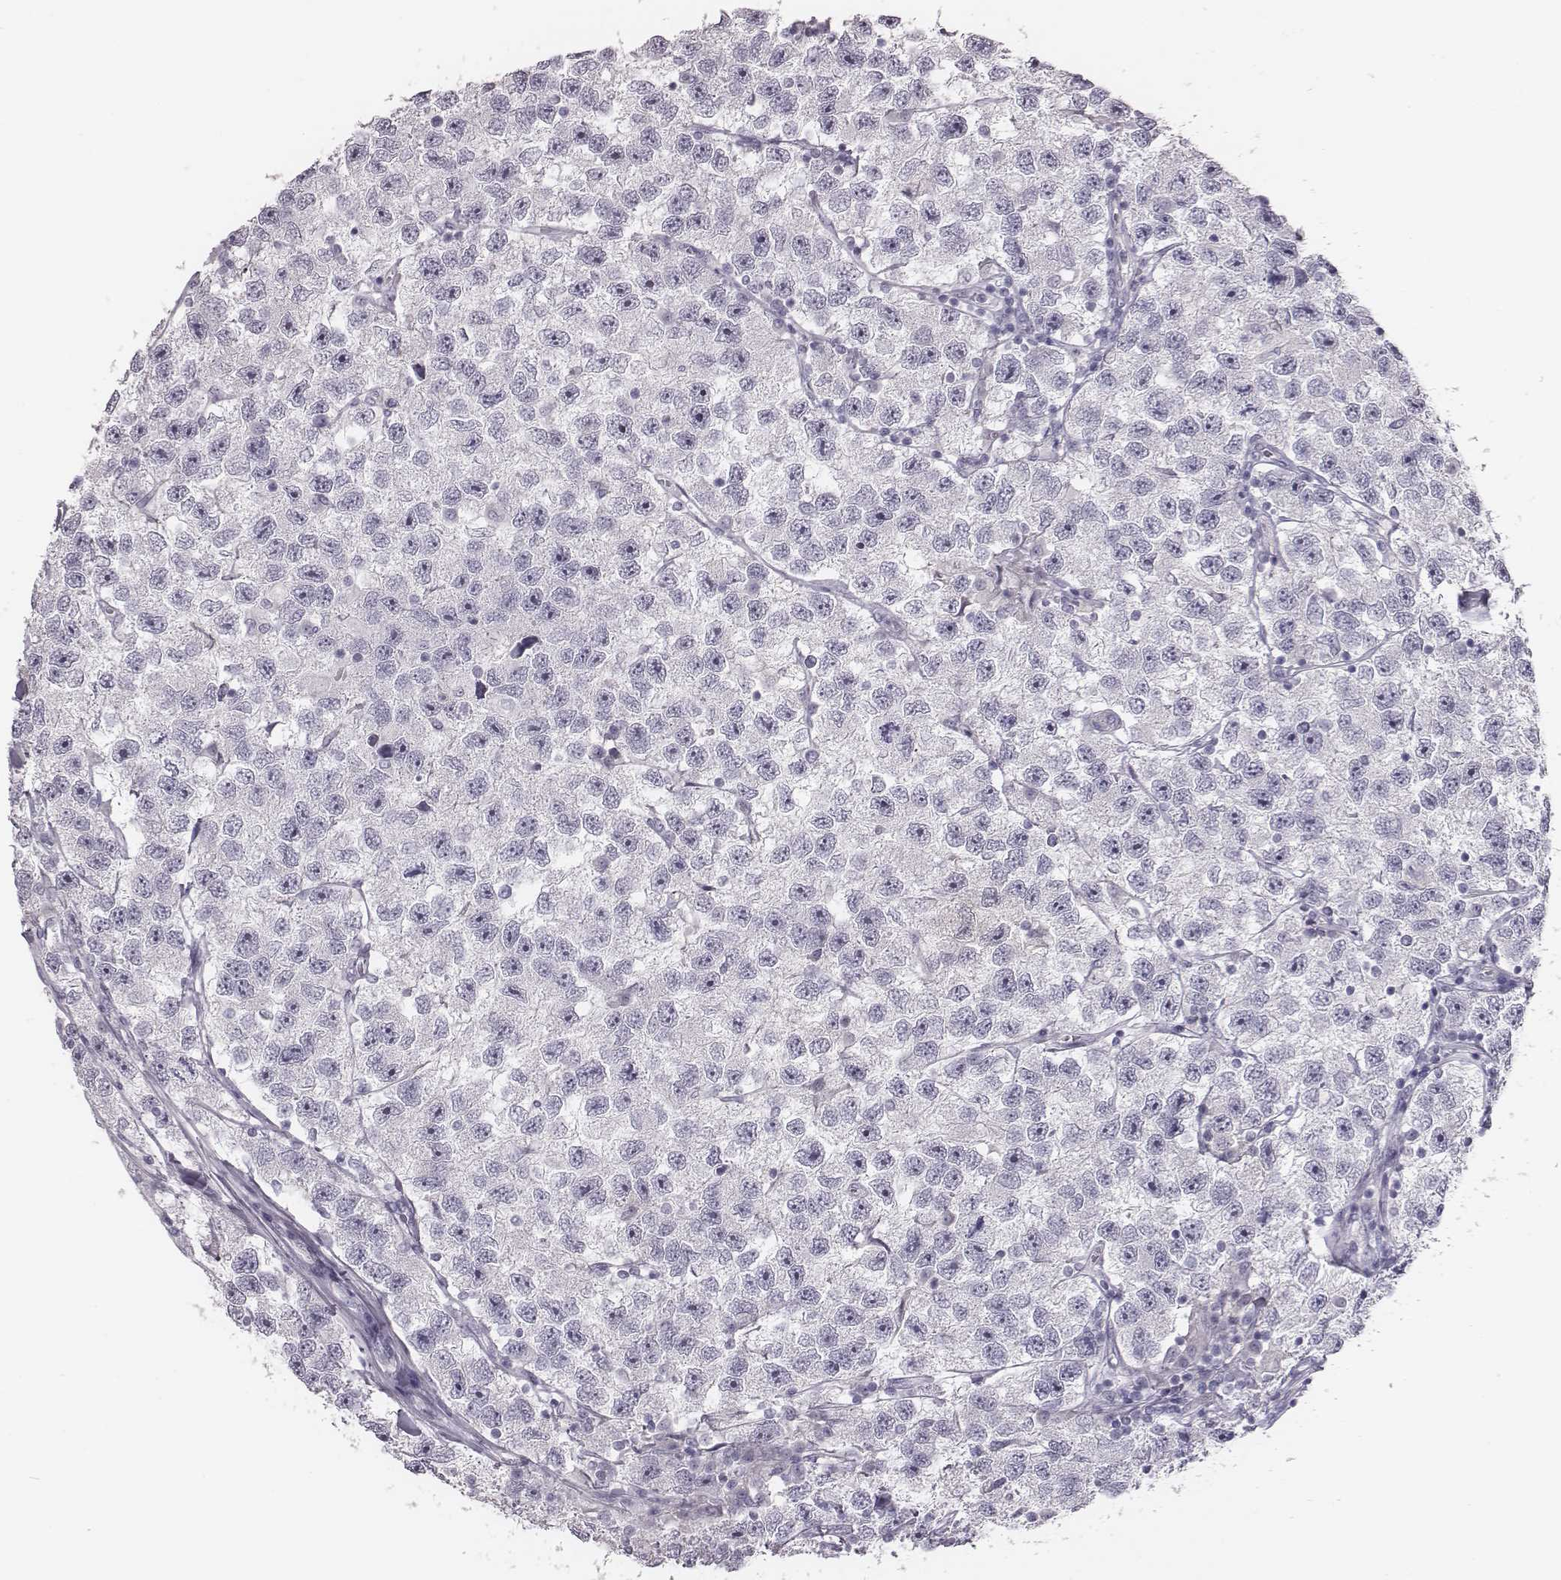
{"staining": {"intensity": "negative", "quantity": "none", "location": "none"}, "tissue": "testis cancer", "cell_type": "Tumor cells", "image_type": "cancer", "snomed": [{"axis": "morphology", "description": "Seminoma, NOS"}, {"axis": "topography", "description": "Testis"}], "caption": "The image shows no significant staining in tumor cells of testis seminoma. (DAB (3,3'-diaminobenzidine) immunohistochemistry with hematoxylin counter stain).", "gene": "CACNG4", "patient": {"sex": "male", "age": 26}}